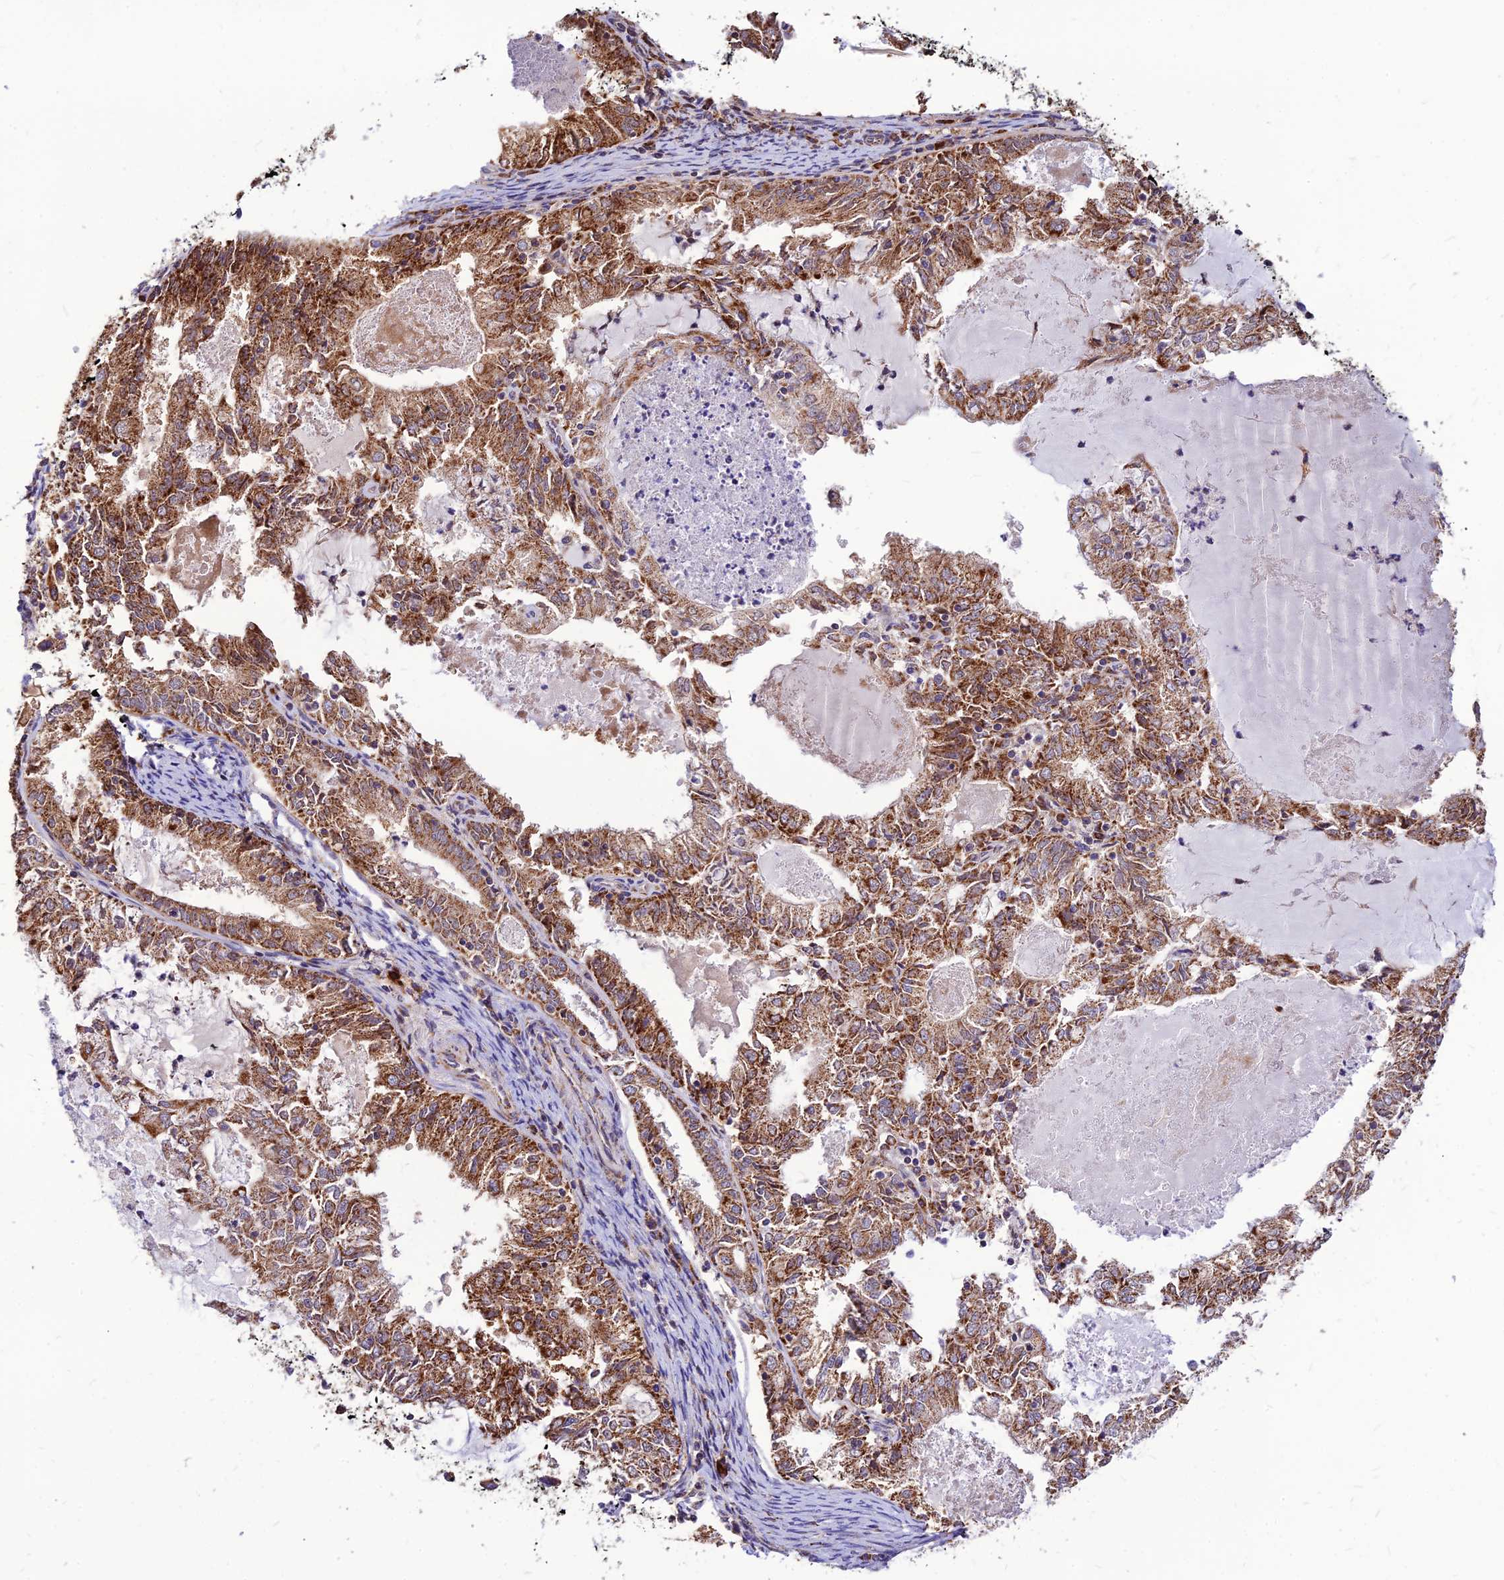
{"staining": {"intensity": "moderate", "quantity": ">75%", "location": "cytoplasmic/membranous"}, "tissue": "endometrial cancer", "cell_type": "Tumor cells", "image_type": "cancer", "snomed": [{"axis": "morphology", "description": "Adenocarcinoma, NOS"}, {"axis": "topography", "description": "Endometrium"}], "caption": "This histopathology image exhibits IHC staining of endometrial adenocarcinoma, with medium moderate cytoplasmic/membranous positivity in approximately >75% of tumor cells.", "gene": "ECI1", "patient": {"sex": "female", "age": 57}}